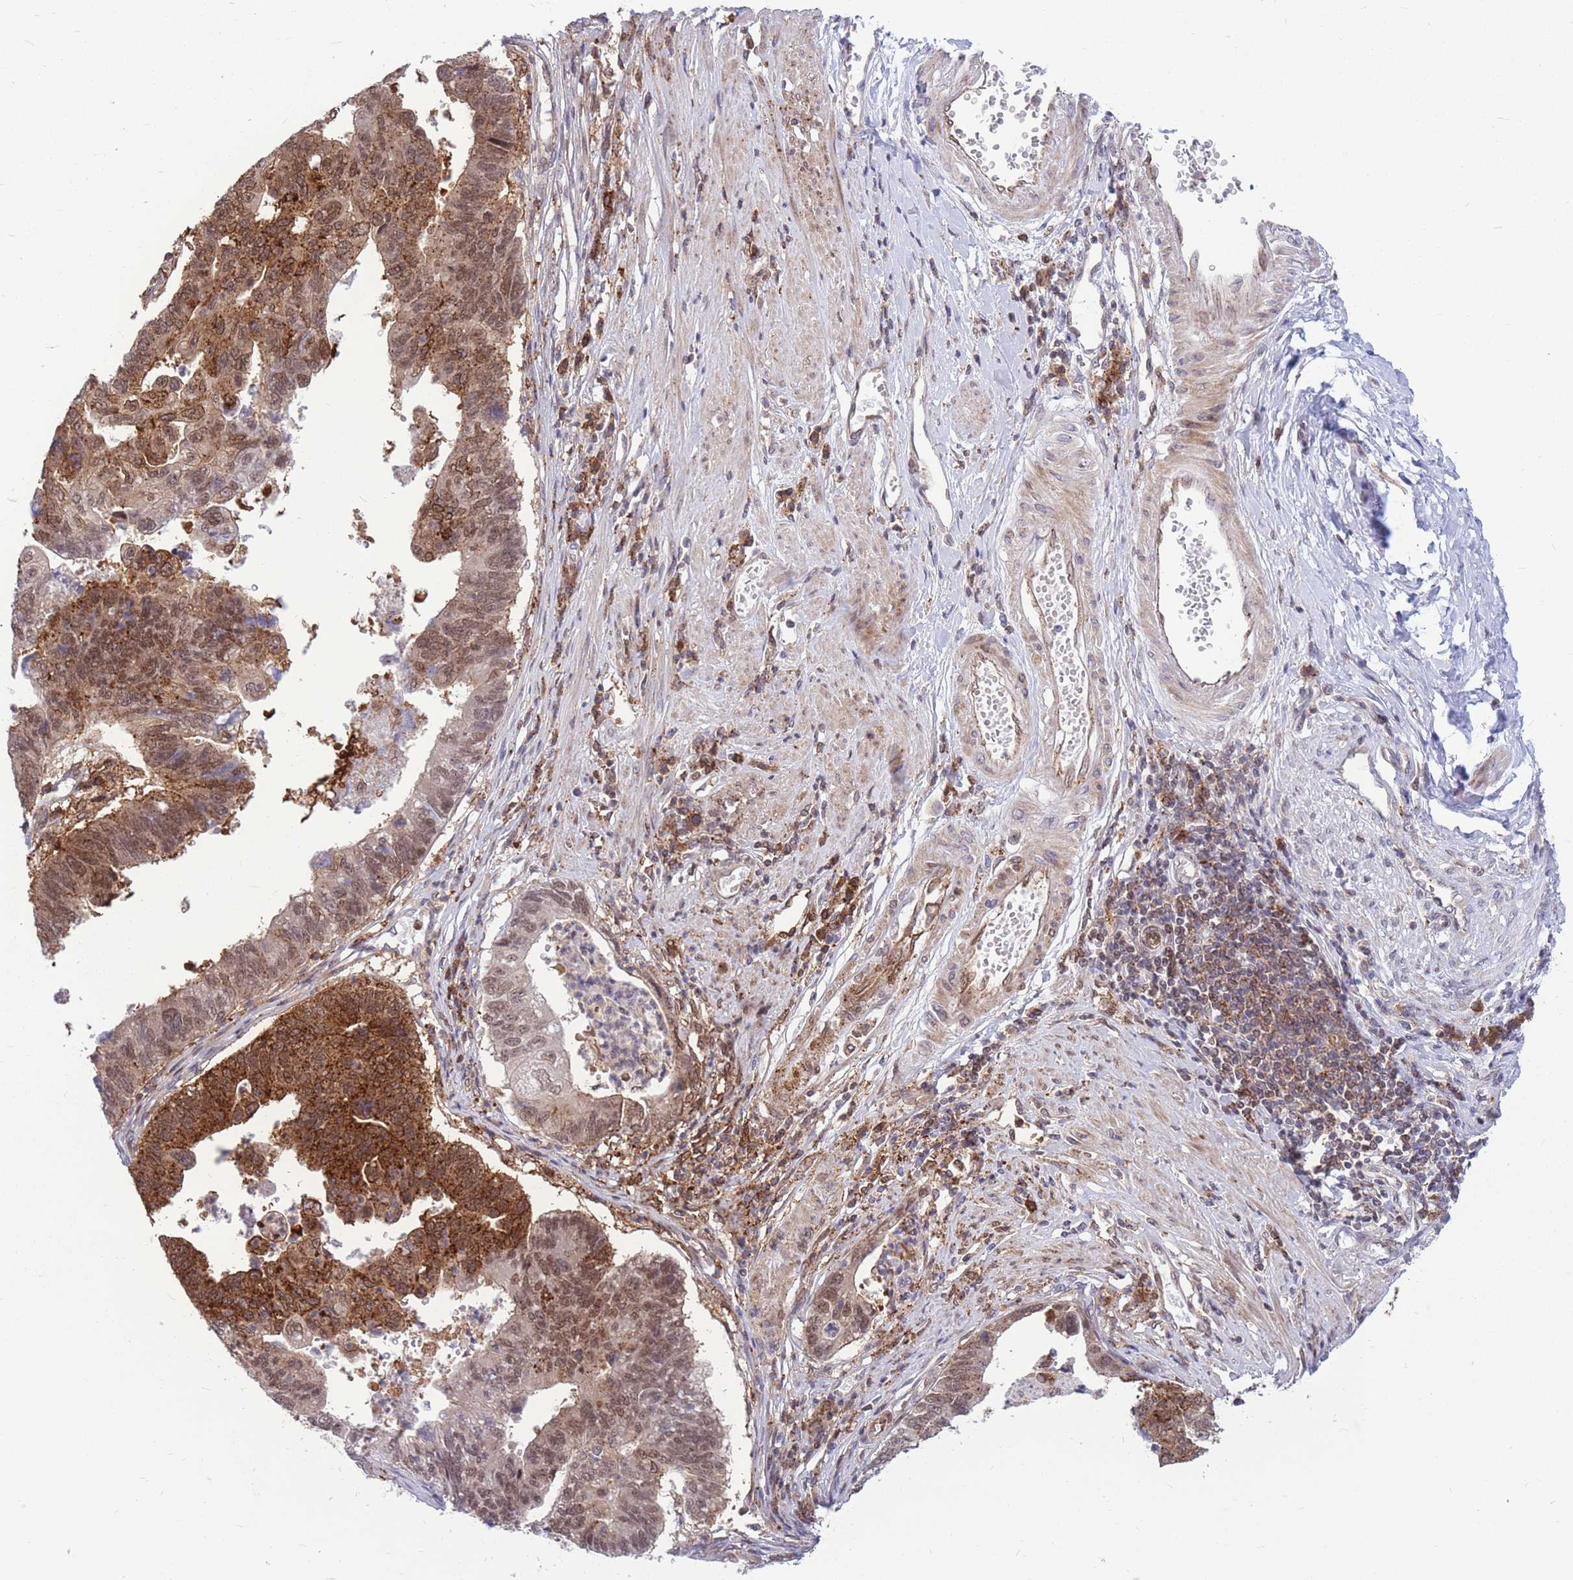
{"staining": {"intensity": "moderate", "quantity": ">75%", "location": "cytoplasmic/membranous,nuclear"}, "tissue": "stomach cancer", "cell_type": "Tumor cells", "image_type": "cancer", "snomed": [{"axis": "morphology", "description": "Adenocarcinoma, NOS"}, {"axis": "topography", "description": "Stomach"}], "caption": "A brown stain shows moderate cytoplasmic/membranous and nuclear expression of a protein in stomach cancer tumor cells.", "gene": "TCF20", "patient": {"sex": "male", "age": 59}}